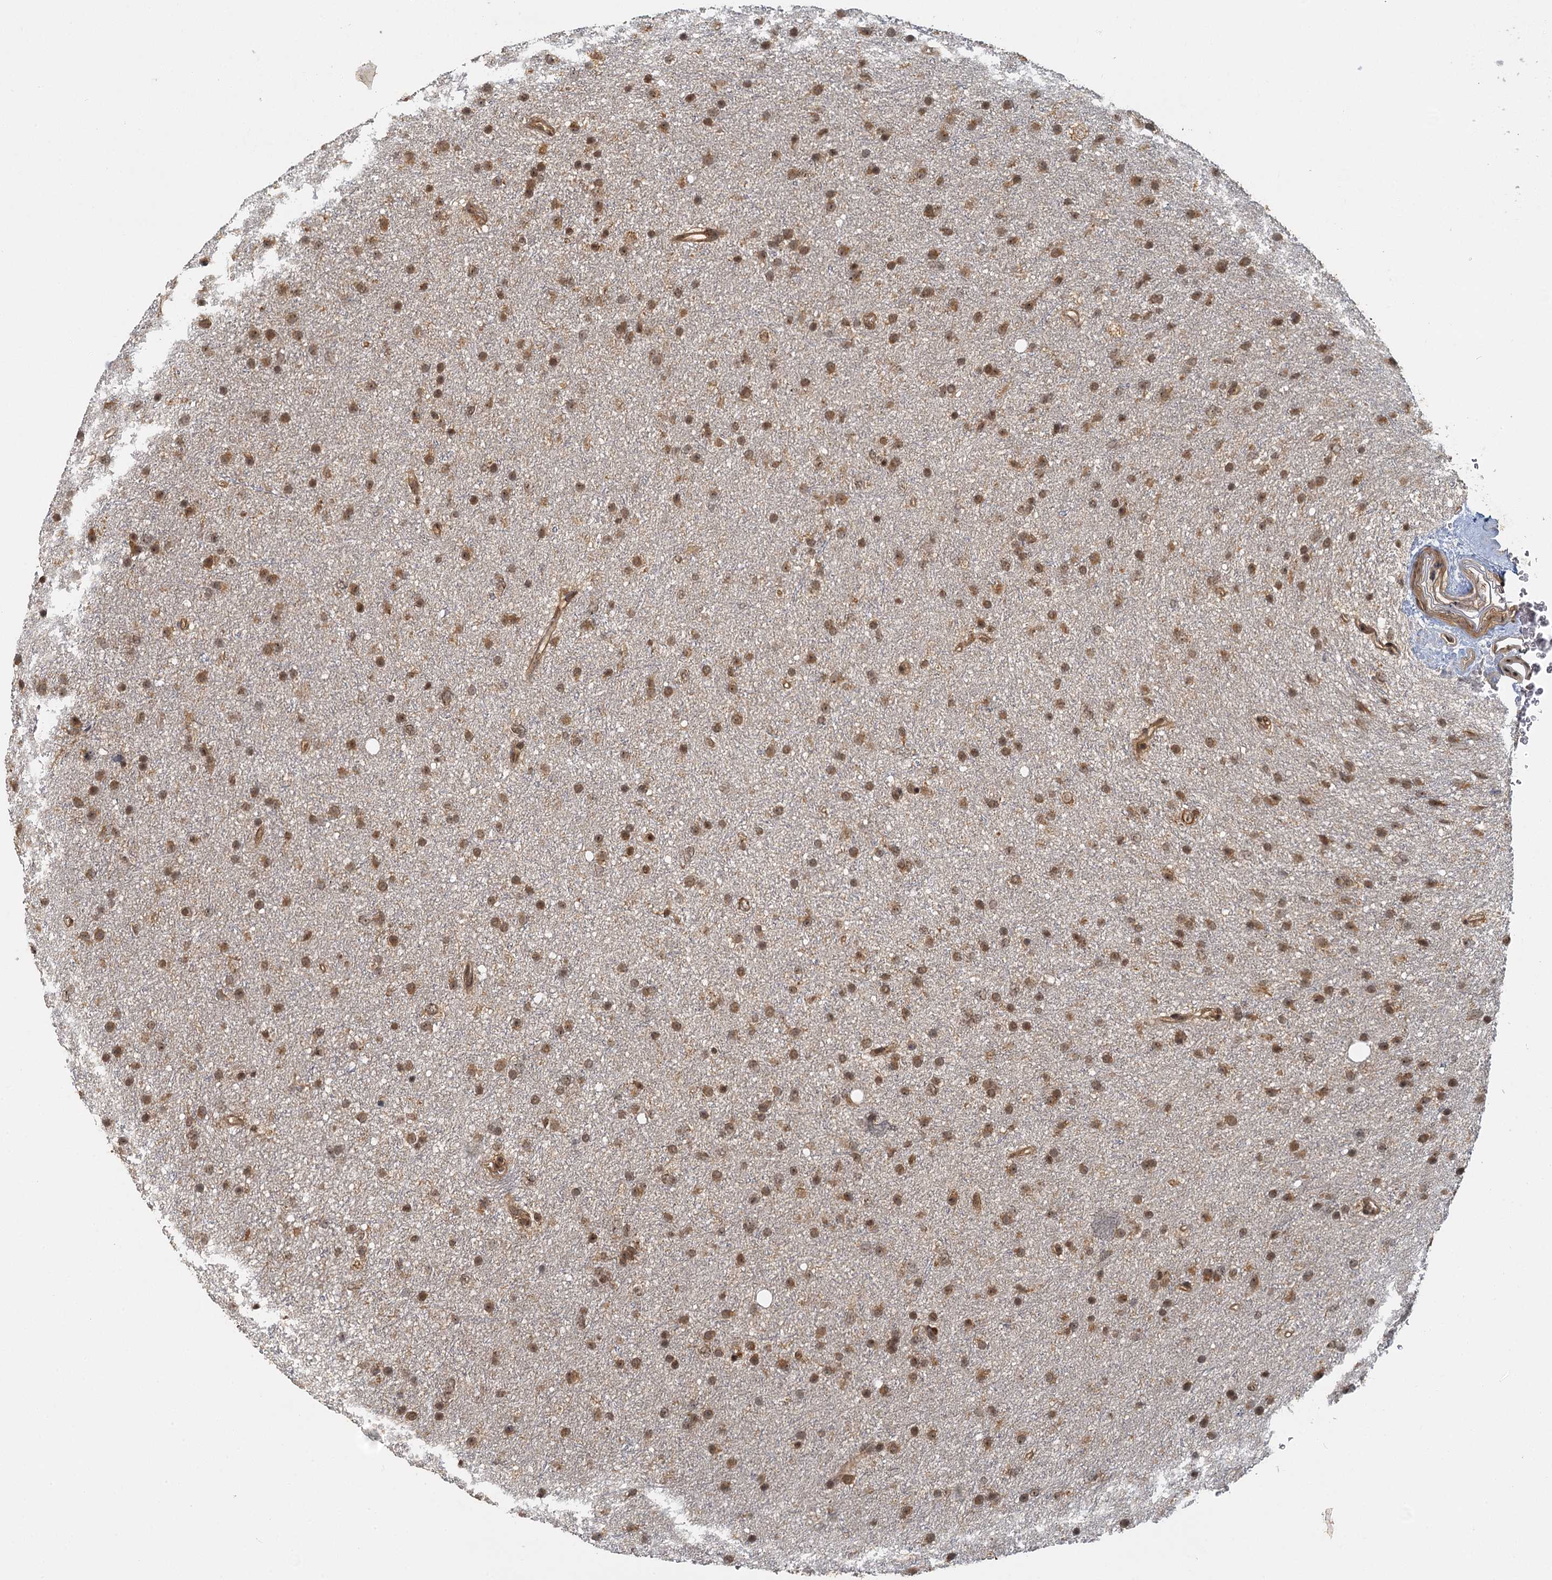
{"staining": {"intensity": "moderate", "quantity": ">75%", "location": "cytoplasmic/membranous,nuclear"}, "tissue": "glioma", "cell_type": "Tumor cells", "image_type": "cancer", "snomed": [{"axis": "morphology", "description": "Glioma, malignant, Low grade"}, {"axis": "topography", "description": "Cerebral cortex"}], "caption": "Glioma stained with immunohistochemistry (IHC) exhibits moderate cytoplasmic/membranous and nuclear positivity in about >75% of tumor cells. (DAB (3,3'-diaminobenzidine) IHC, brown staining for protein, blue staining for nuclei).", "gene": "ZNF549", "patient": {"sex": "female", "age": 39}}